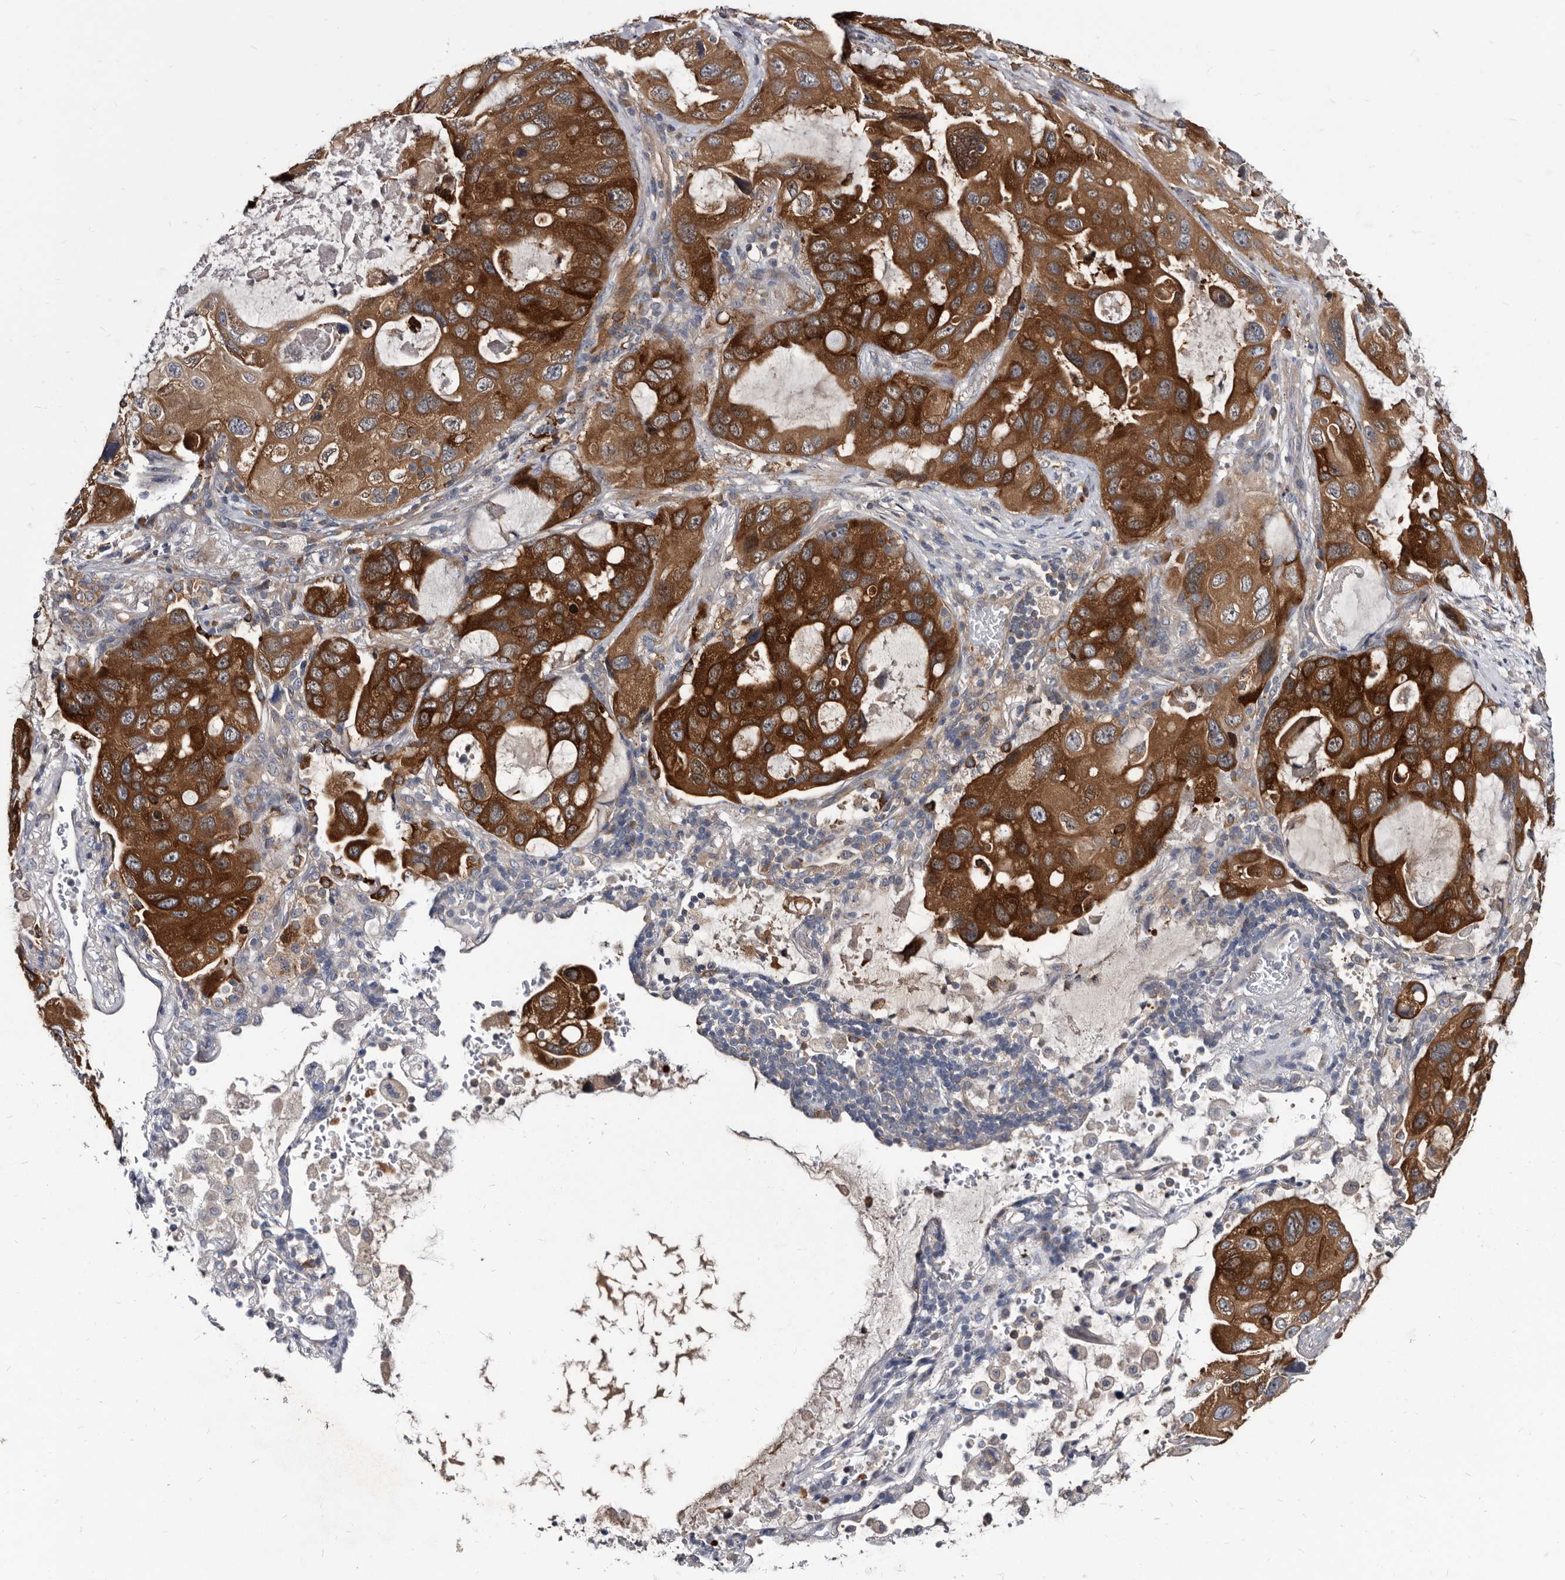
{"staining": {"intensity": "strong", "quantity": ">75%", "location": "cytoplasmic/membranous"}, "tissue": "lung cancer", "cell_type": "Tumor cells", "image_type": "cancer", "snomed": [{"axis": "morphology", "description": "Squamous cell carcinoma, NOS"}, {"axis": "topography", "description": "Lung"}], "caption": "Immunohistochemical staining of squamous cell carcinoma (lung) displays high levels of strong cytoplasmic/membranous protein positivity in about >75% of tumor cells. (Stains: DAB in brown, nuclei in blue, Microscopy: brightfield microscopy at high magnification).", "gene": "ABCF2", "patient": {"sex": "female", "age": 73}}